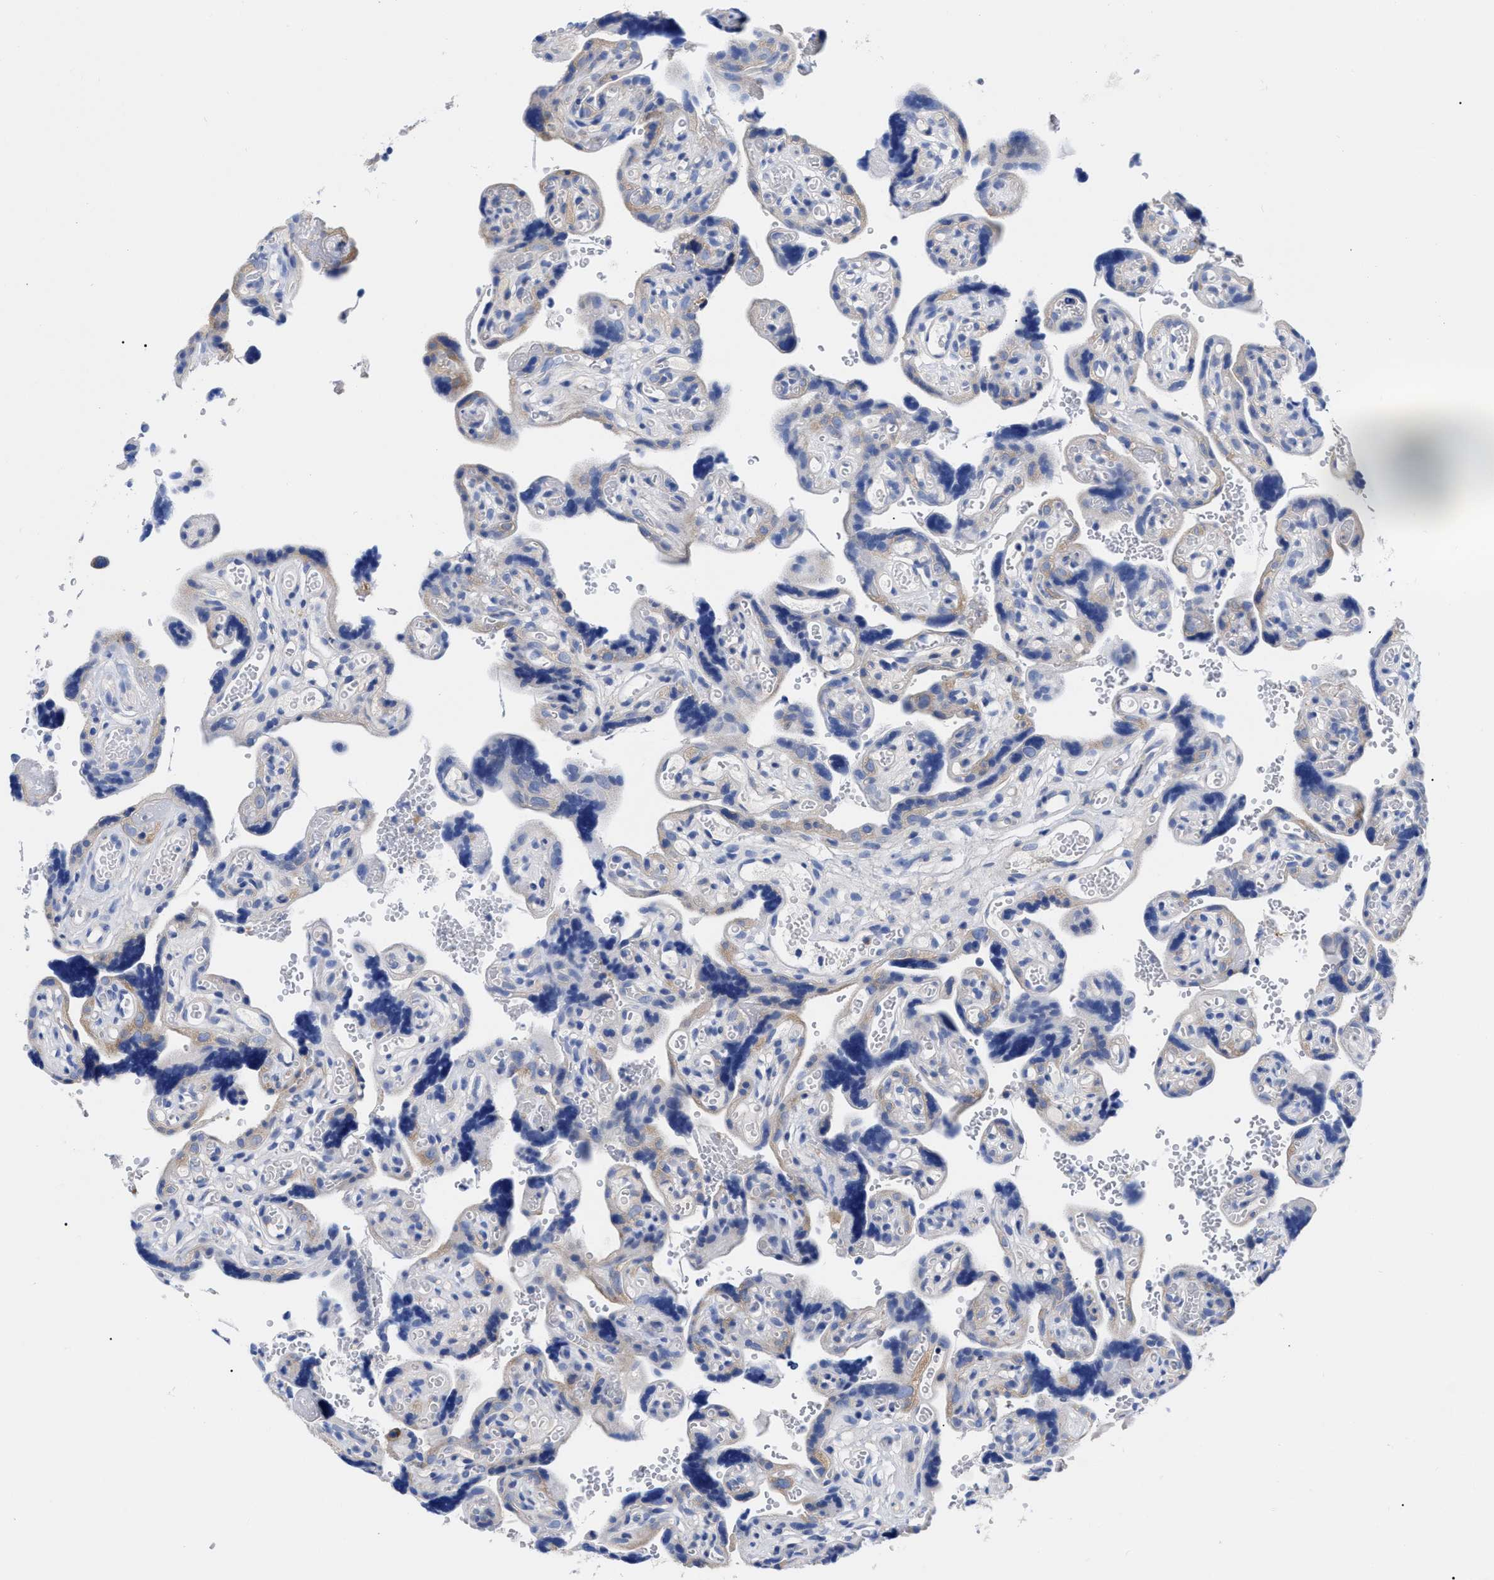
{"staining": {"intensity": "weak", "quantity": "<25%", "location": "cytoplasmic/membranous"}, "tissue": "placenta", "cell_type": "Decidual cells", "image_type": "normal", "snomed": [{"axis": "morphology", "description": "Normal tissue, NOS"}, {"axis": "topography", "description": "Placenta"}], "caption": "This is a image of immunohistochemistry staining of normal placenta, which shows no expression in decidual cells.", "gene": "RBKS", "patient": {"sex": "female", "age": 30}}